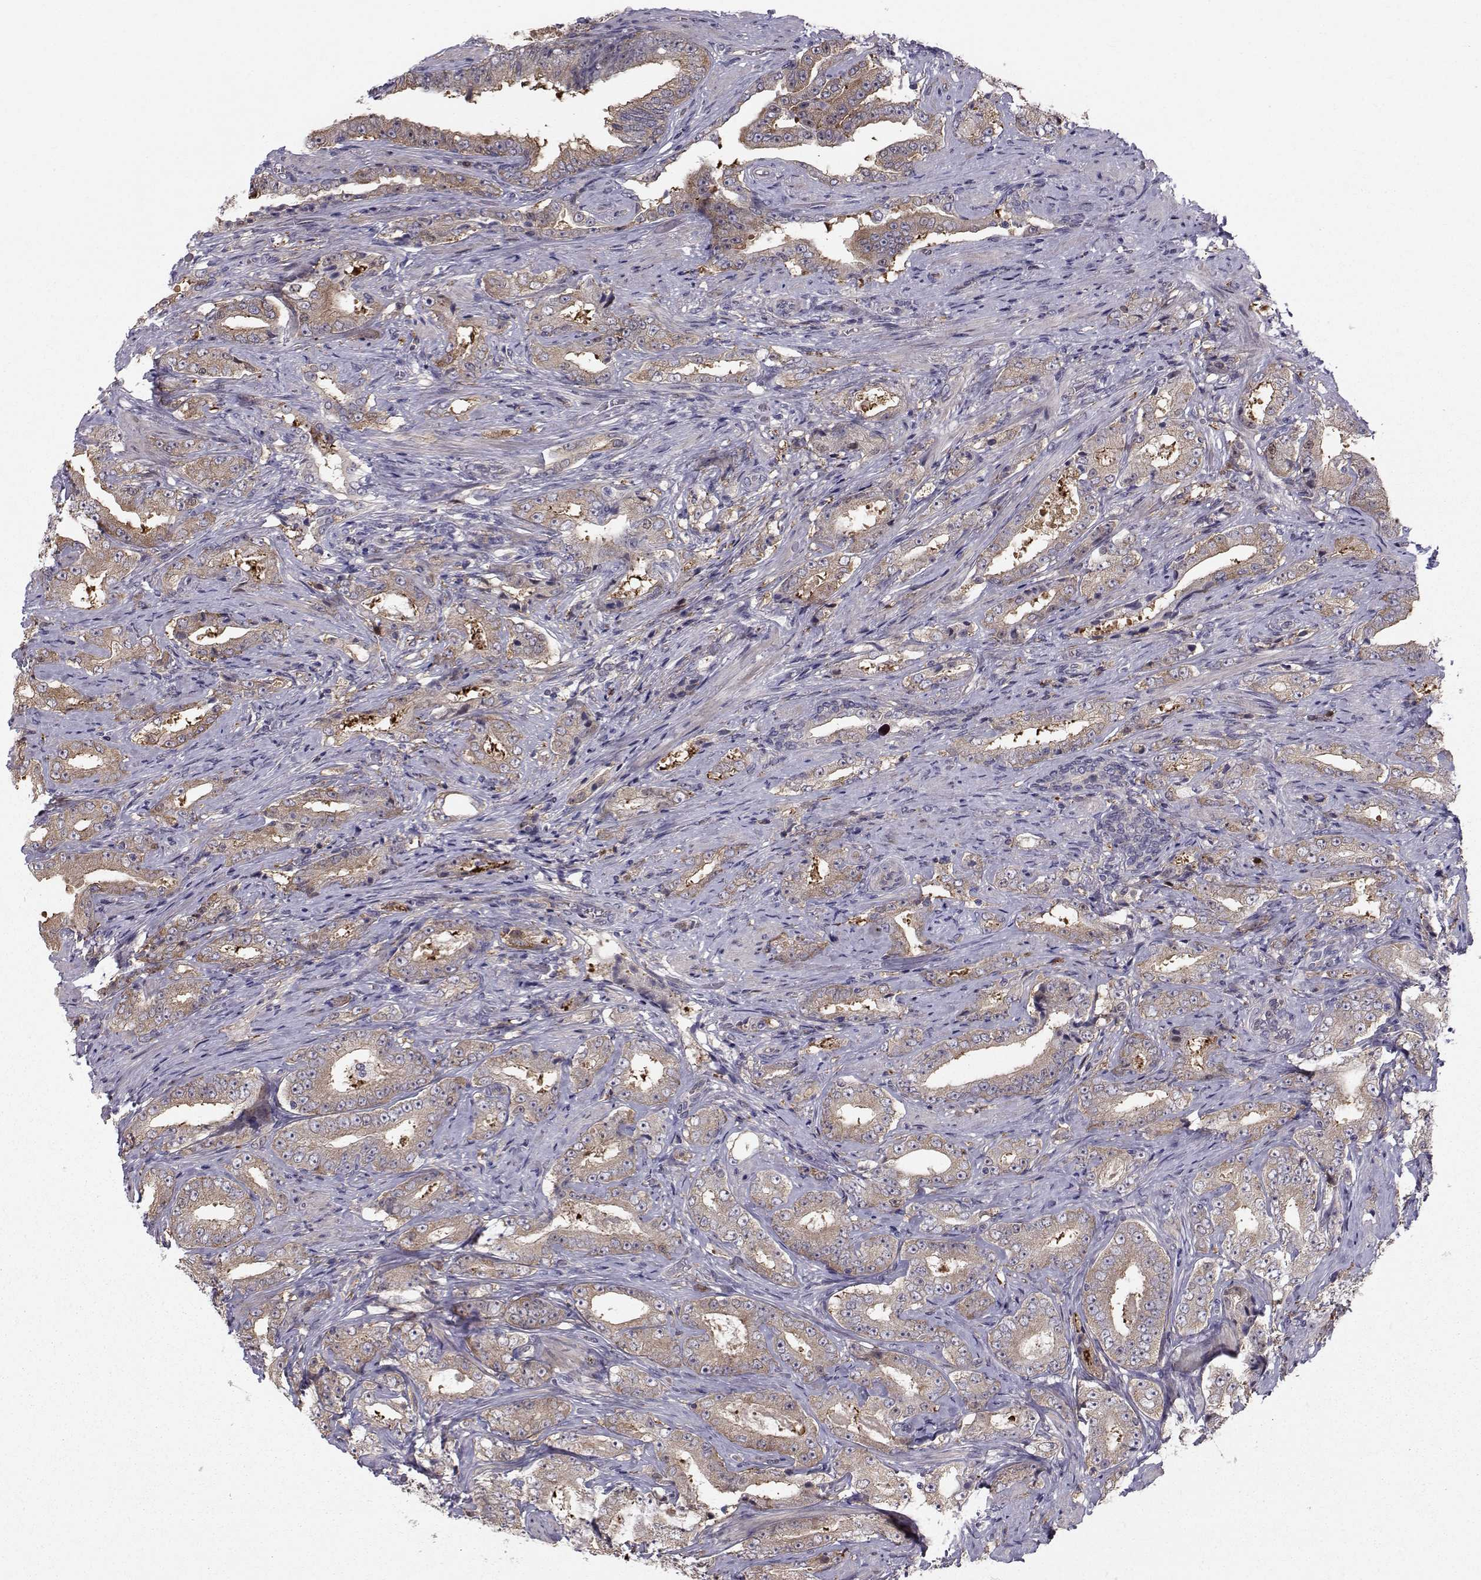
{"staining": {"intensity": "moderate", "quantity": "25%-75%", "location": "cytoplasmic/membranous"}, "tissue": "prostate cancer", "cell_type": "Tumor cells", "image_type": "cancer", "snomed": [{"axis": "morphology", "description": "Adenocarcinoma, Low grade"}, {"axis": "topography", "description": "Prostate and seminal vesicle, NOS"}], "caption": "Brown immunohistochemical staining in prostate cancer exhibits moderate cytoplasmic/membranous staining in approximately 25%-75% of tumor cells.", "gene": "HSP90AB1", "patient": {"sex": "male", "age": 61}}